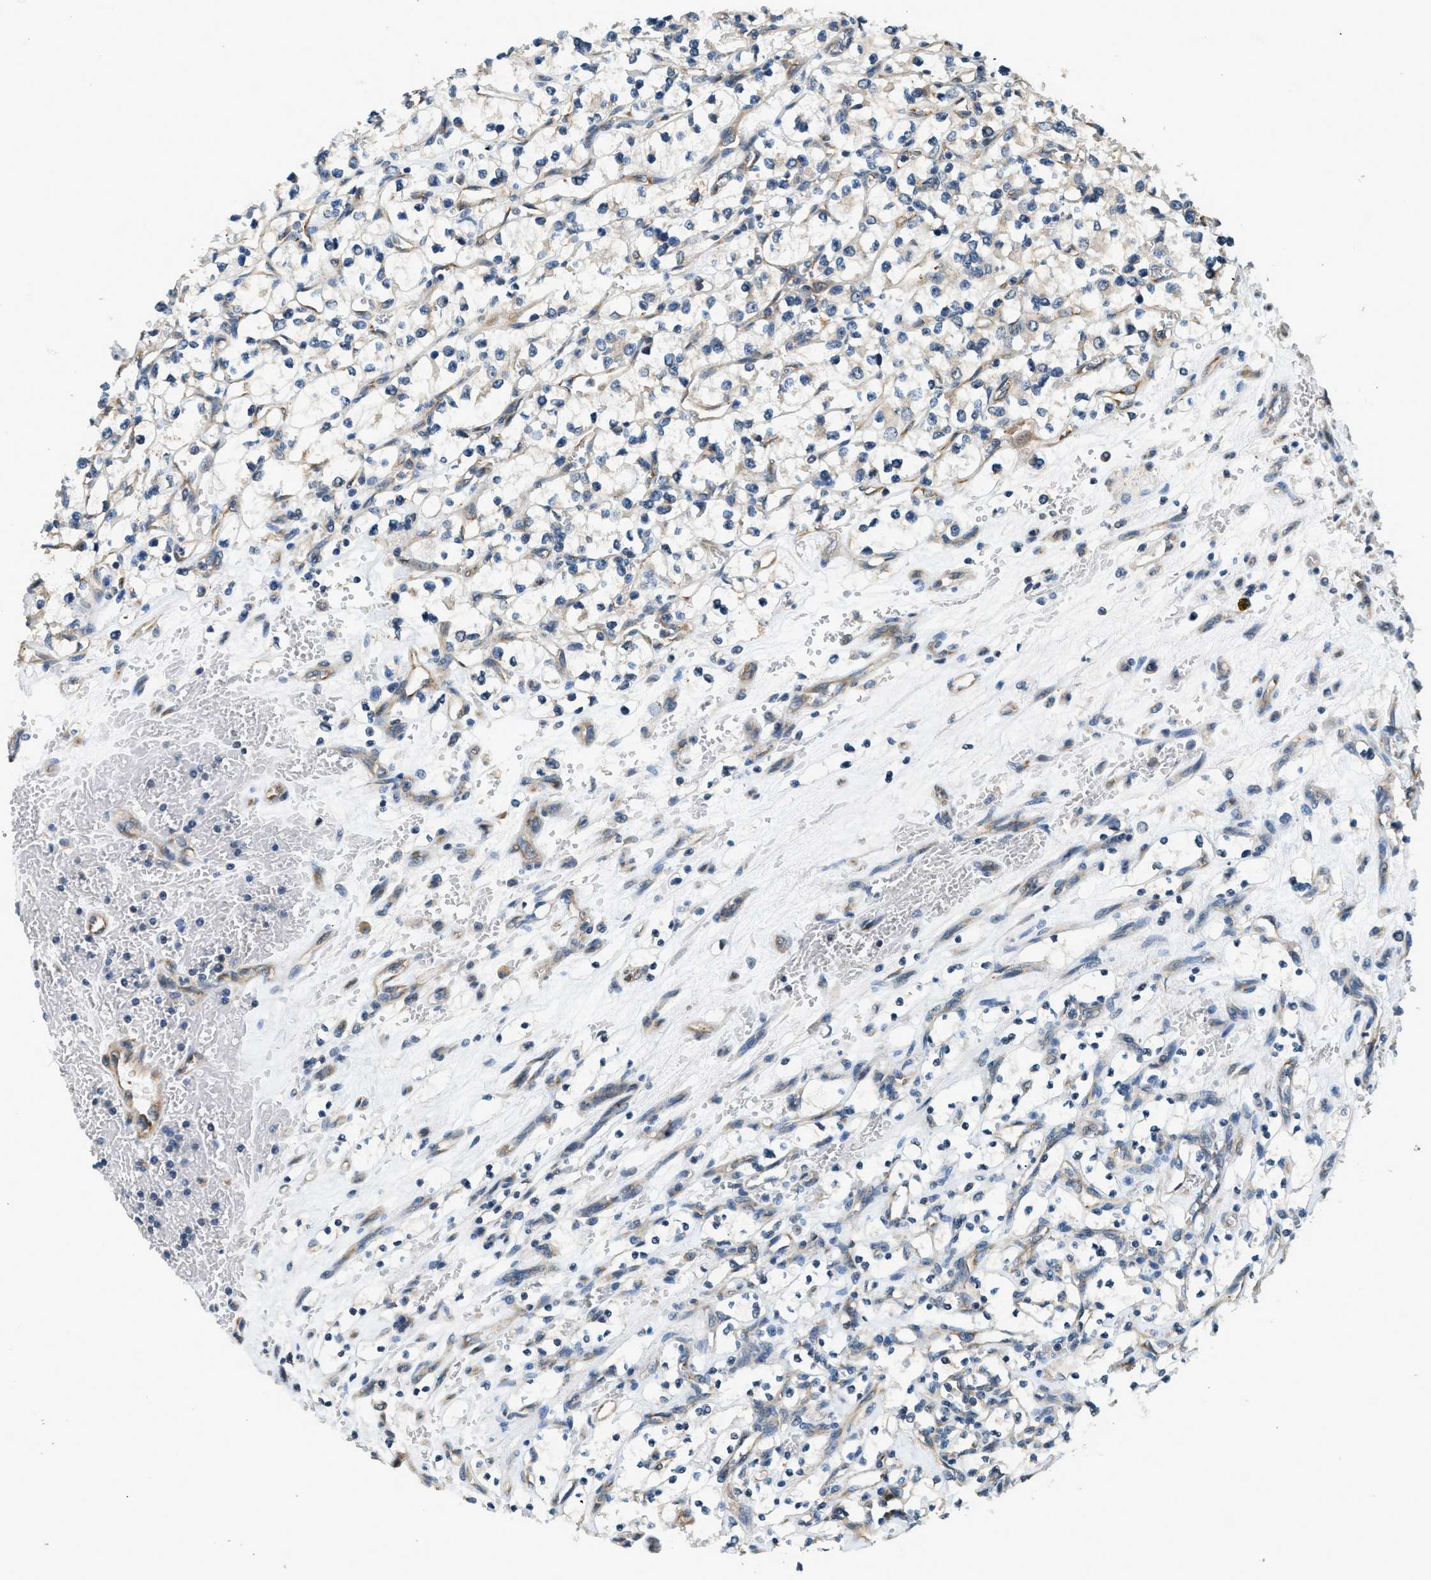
{"staining": {"intensity": "negative", "quantity": "none", "location": "none"}, "tissue": "renal cancer", "cell_type": "Tumor cells", "image_type": "cancer", "snomed": [{"axis": "morphology", "description": "Adenocarcinoma, NOS"}, {"axis": "topography", "description": "Kidney"}], "caption": "This is an IHC image of human renal adenocarcinoma. There is no staining in tumor cells.", "gene": "ALOX12", "patient": {"sex": "female", "age": 69}}